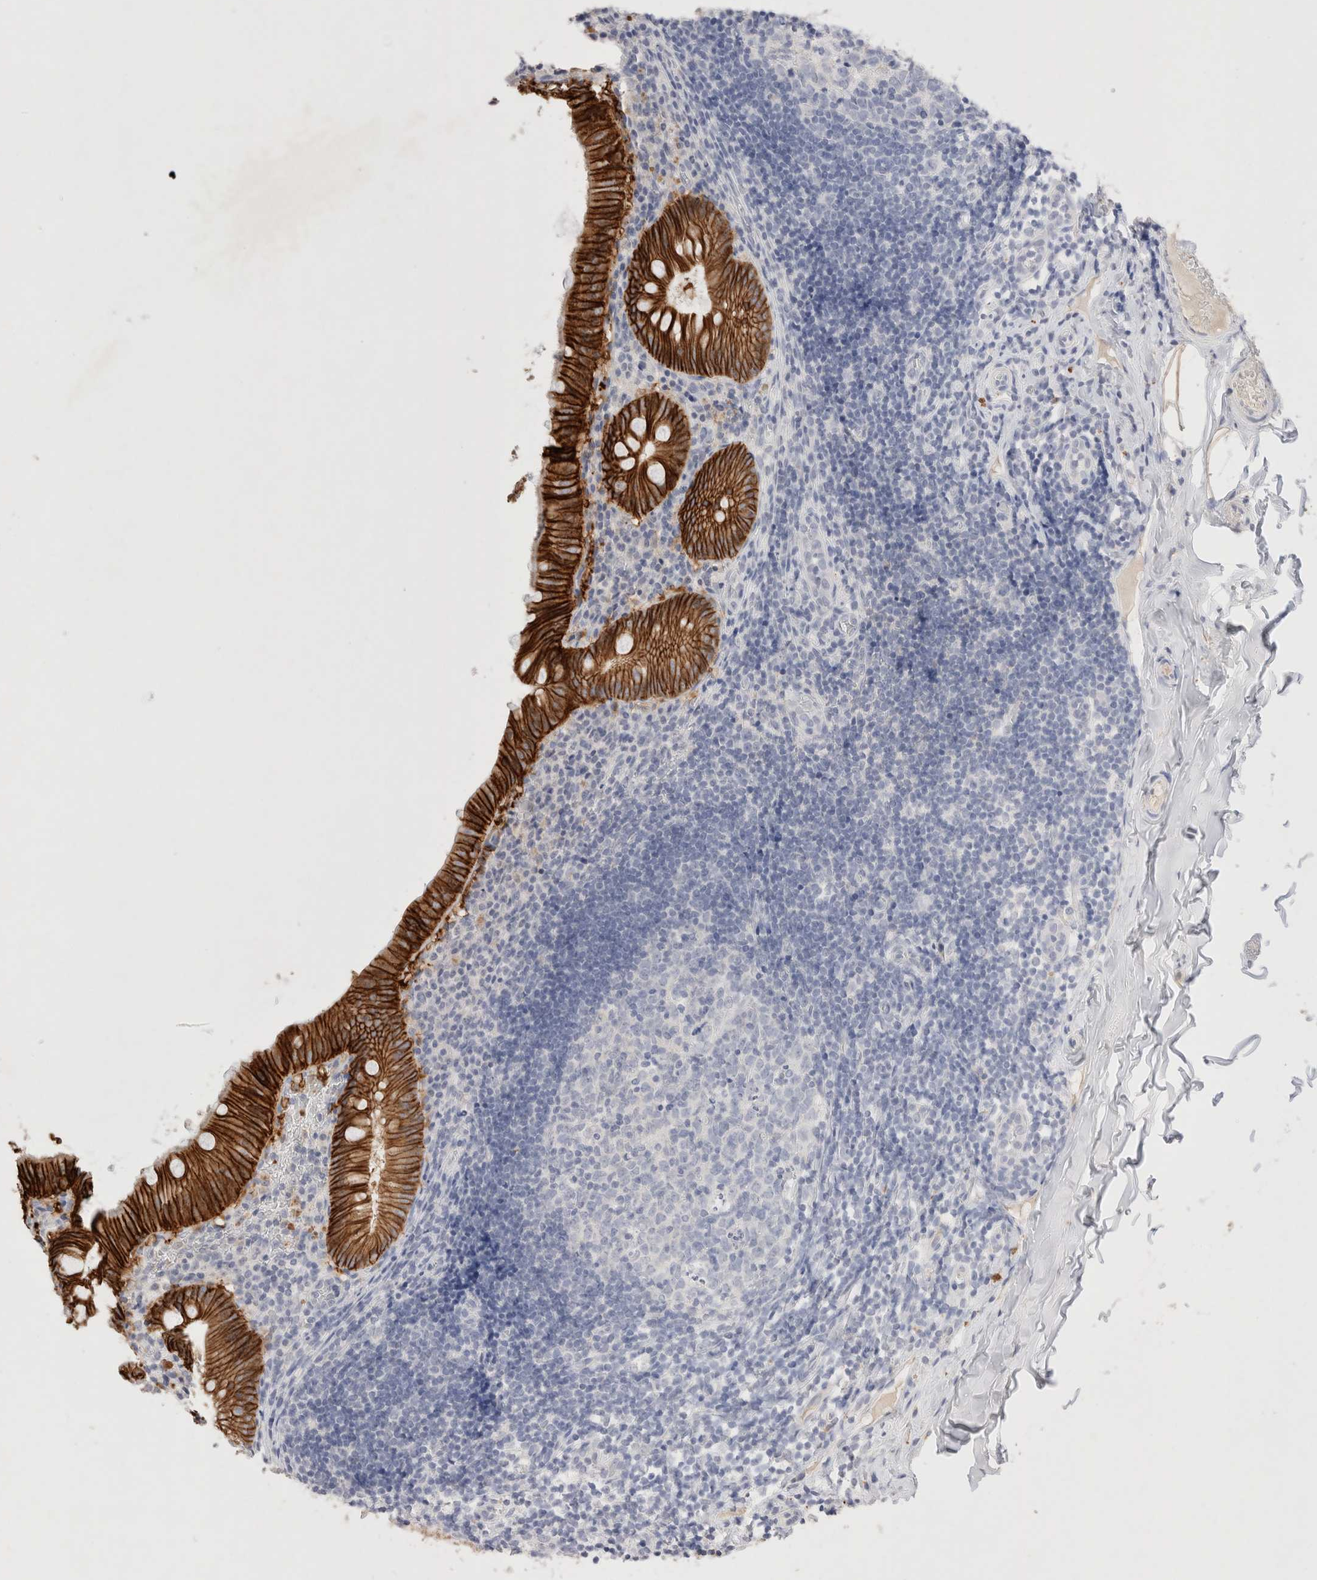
{"staining": {"intensity": "strong", "quantity": ">75%", "location": "cytoplasmic/membranous"}, "tissue": "appendix", "cell_type": "Glandular cells", "image_type": "normal", "snomed": [{"axis": "morphology", "description": "Normal tissue, NOS"}, {"axis": "topography", "description": "Appendix"}], "caption": "Strong cytoplasmic/membranous protein expression is present in about >75% of glandular cells in appendix. The staining was performed using DAB (3,3'-diaminobenzidine) to visualize the protein expression in brown, while the nuclei were stained in blue with hematoxylin (Magnification: 20x).", "gene": "EPCAM", "patient": {"sex": "male", "age": 8}}